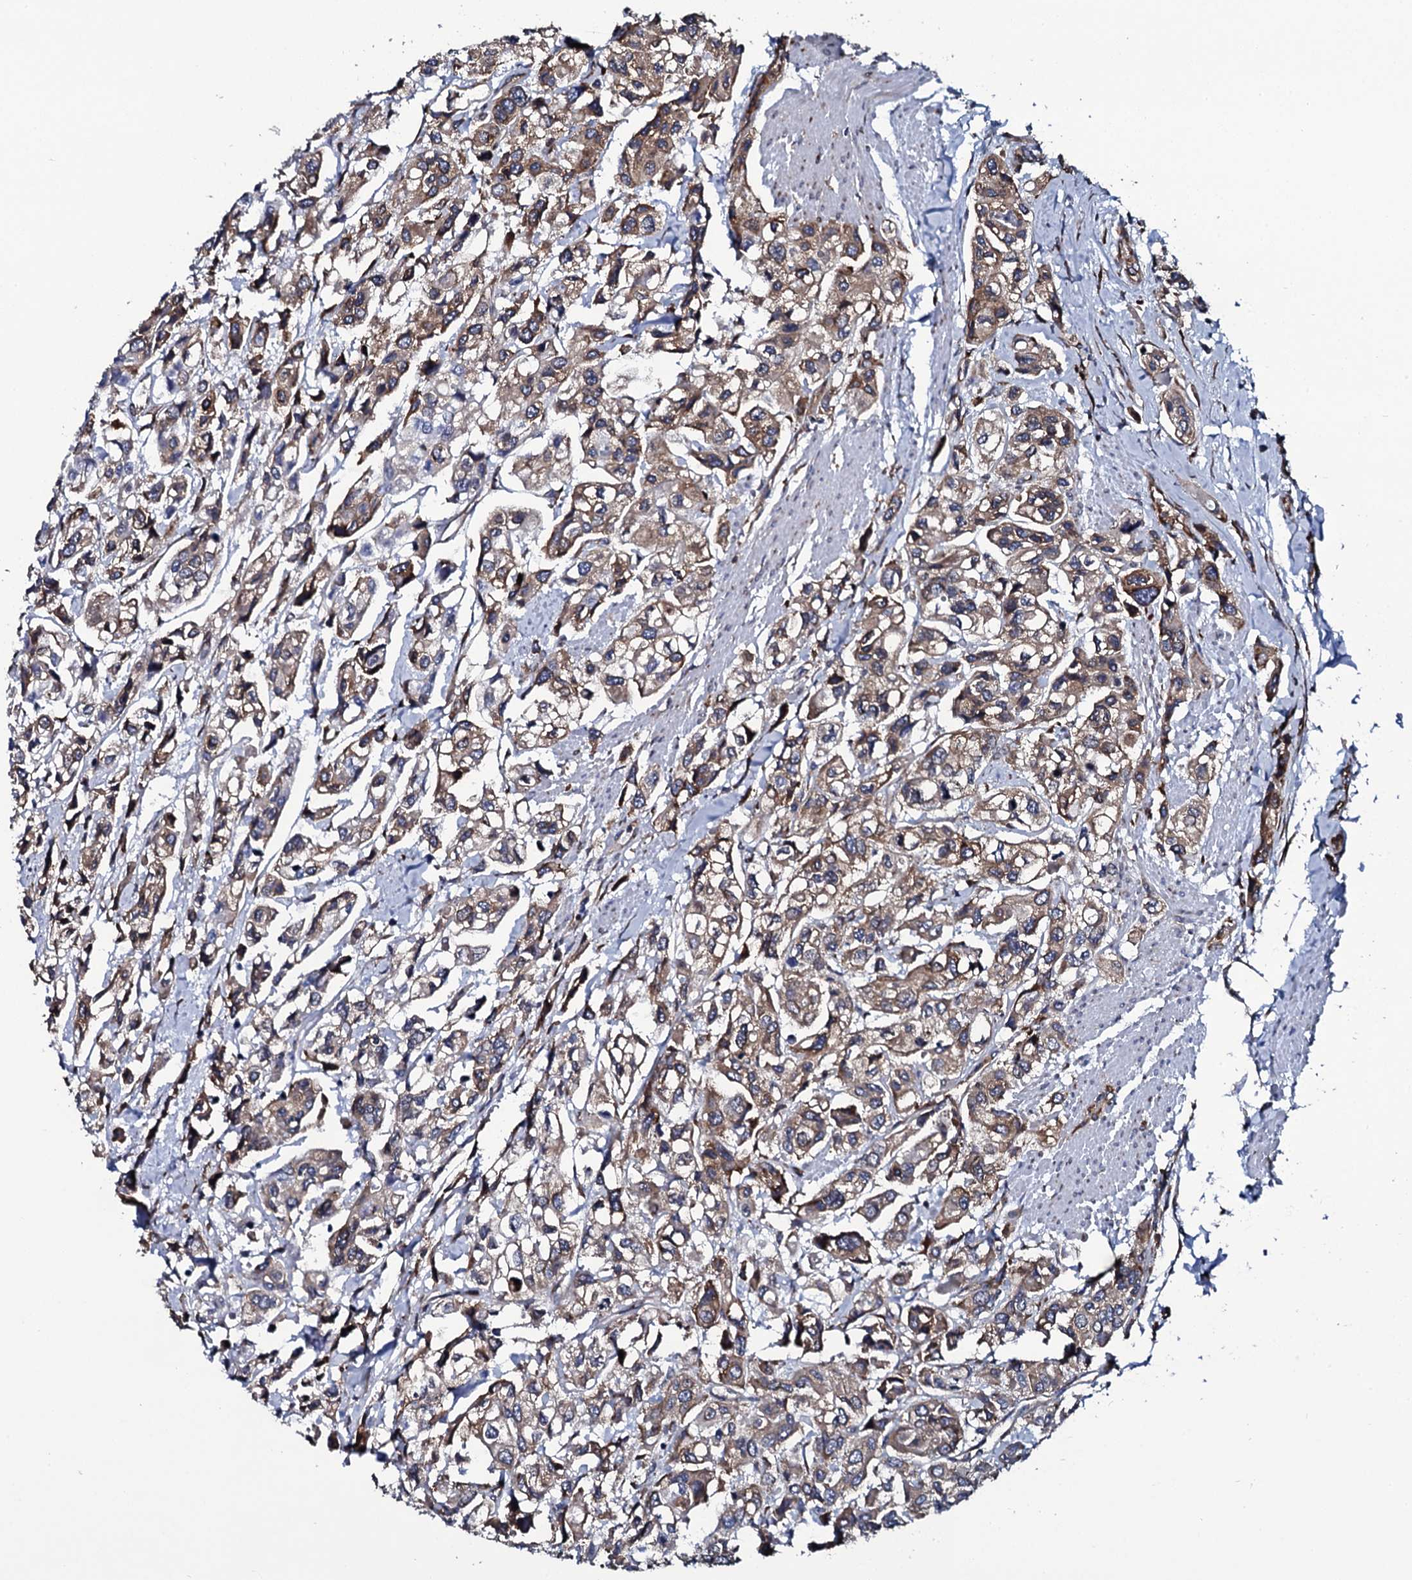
{"staining": {"intensity": "moderate", "quantity": "<25%", "location": "cytoplasmic/membranous"}, "tissue": "urothelial cancer", "cell_type": "Tumor cells", "image_type": "cancer", "snomed": [{"axis": "morphology", "description": "Urothelial carcinoma, High grade"}, {"axis": "topography", "description": "Urinary bladder"}], "caption": "Urothelial carcinoma (high-grade) stained with a protein marker shows moderate staining in tumor cells.", "gene": "SPTY2D1", "patient": {"sex": "male", "age": 67}}